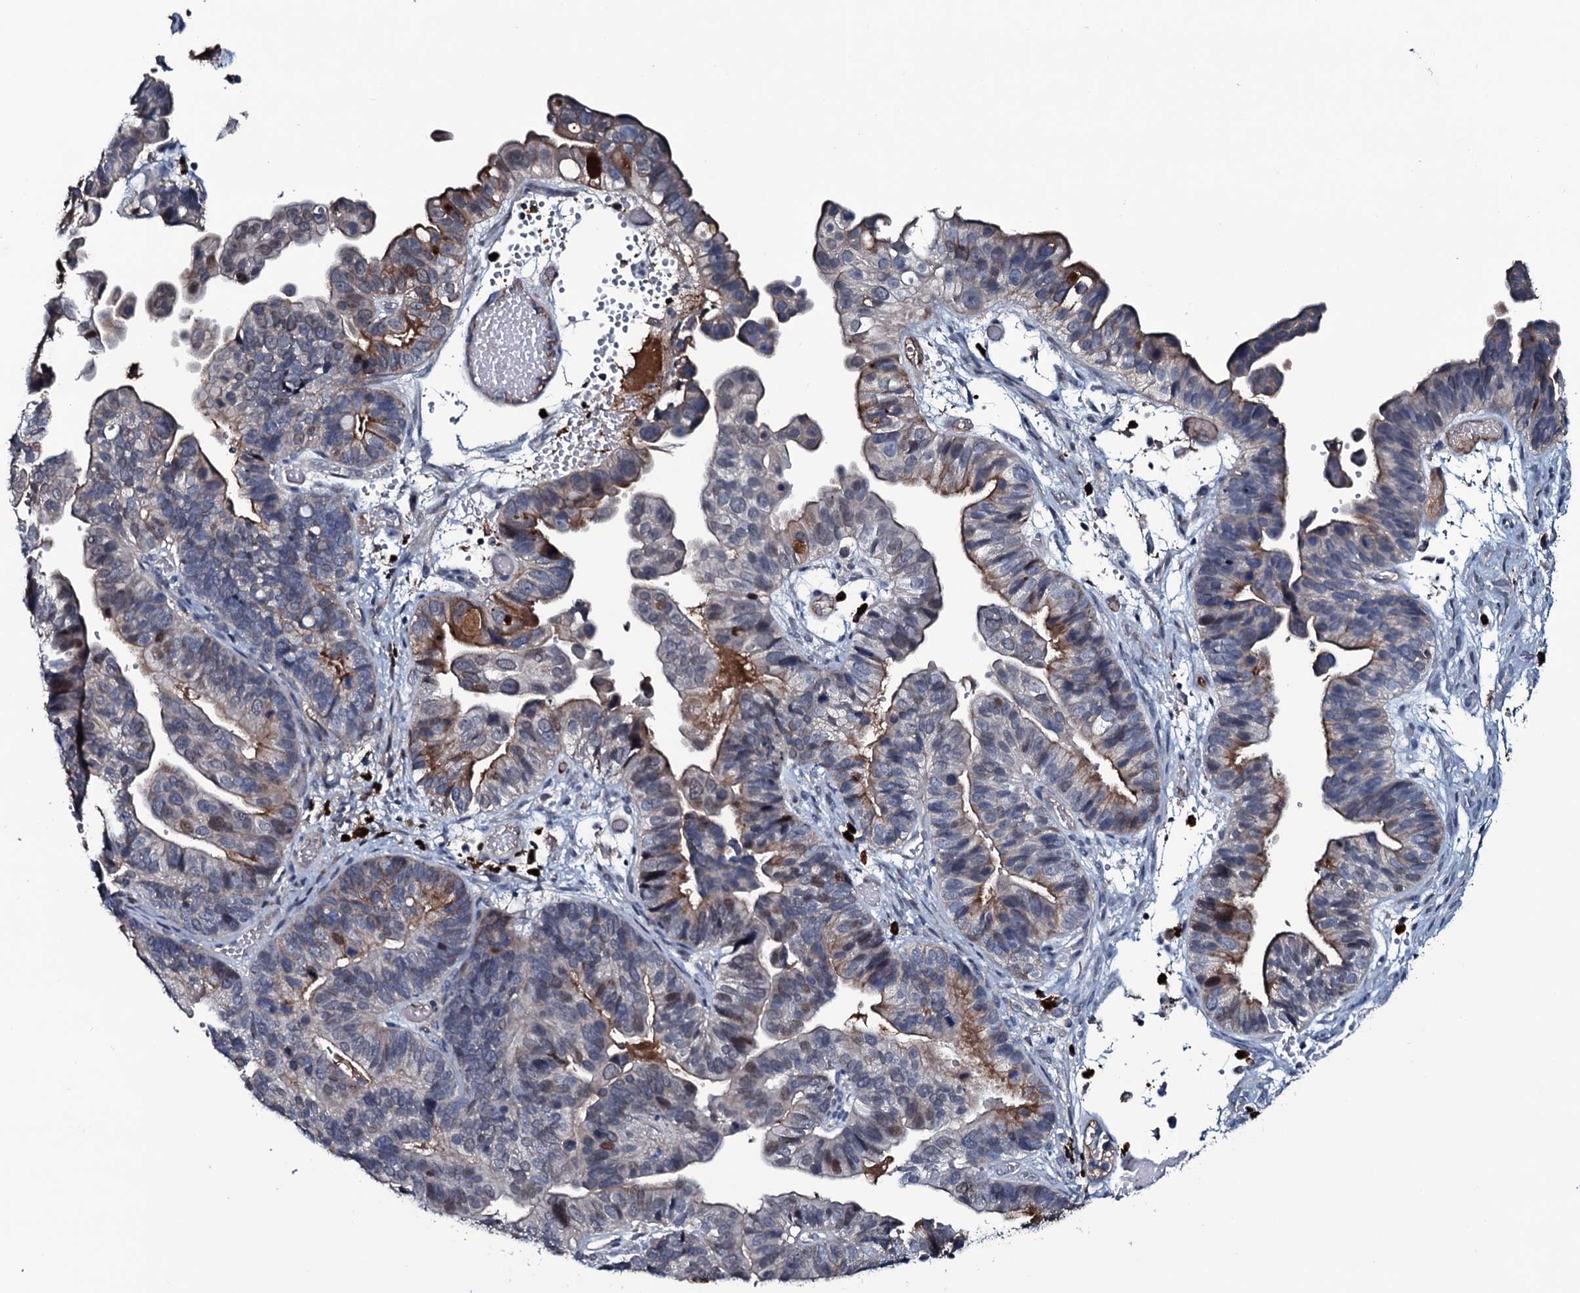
{"staining": {"intensity": "weak", "quantity": "25%-75%", "location": "cytoplasmic/membranous"}, "tissue": "ovarian cancer", "cell_type": "Tumor cells", "image_type": "cancer", "snomed": [{"axis": "morphology", "description": "Cystadenocarcinoma, serous, NOS"}, {"axis": "topography", "description": "Ovary"}], "caption": "Immunohistochemical staining of ovarian serous cystadenocarcinoma exhibits low levels of weak cytoplasmic/membranous positivity in about 25%-75% of tumor cells.", "gene": "LYG2", "patient": {"sex": "female", "age": 56}}